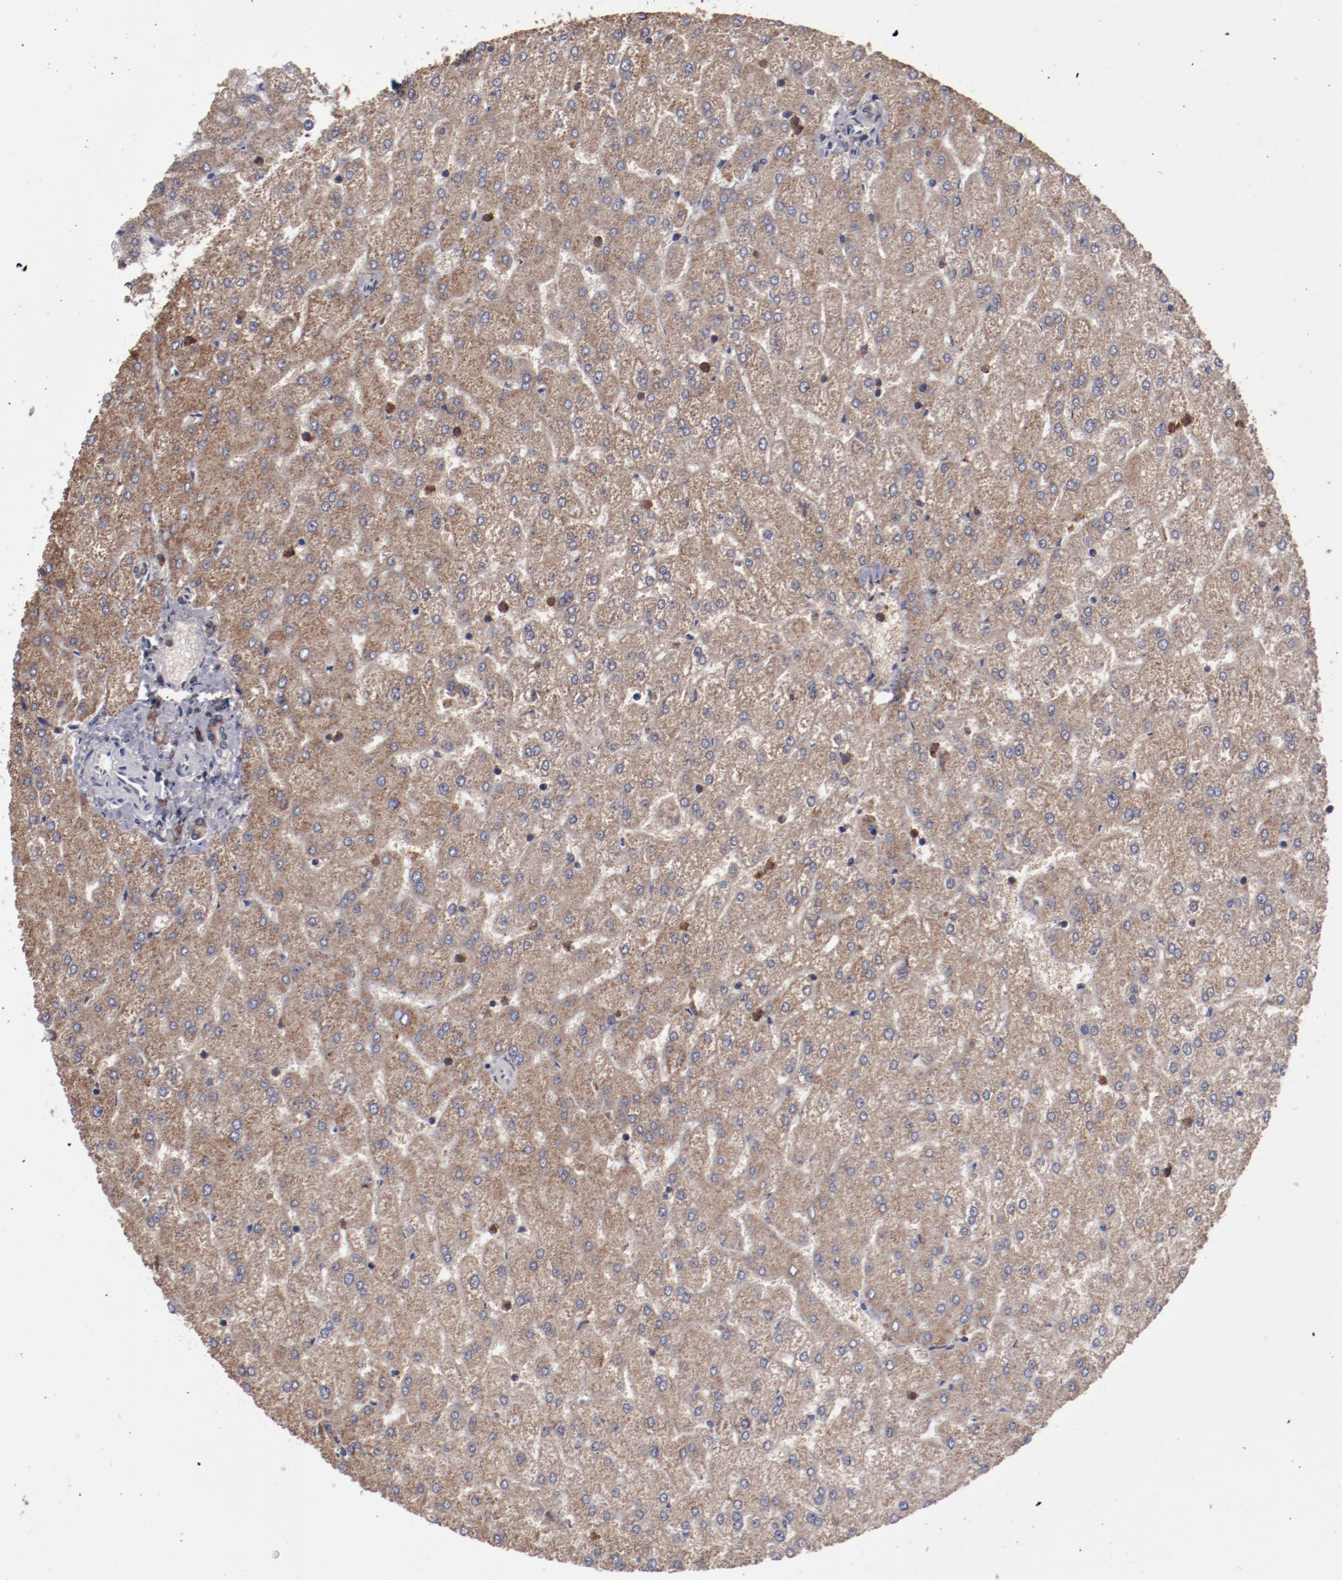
{"staining": {"intensity": "weak", "quantity": ">75%", "location": "cytoplasmic/membranous"}, "tissue": "liver", "cell_type": "Cholangiocytes", "image_type": "normal", "snomed": [{"axis": "morphology", "description": "Normal tissue, NOS"}, {"axis": "topography", "description": "Liver"}], "caption": "A high-resolution histopathology image shows immunohistochemistry staining of unremarkable liver, which exhibits weak cytoplasmic/membranous expression in approximately >75% of cholangiocytes. (DAB IHC, brown staining for protein, blue staining for nuclei).", "gene": "FGR", "patient": {"sex": "female", "age": 32}}